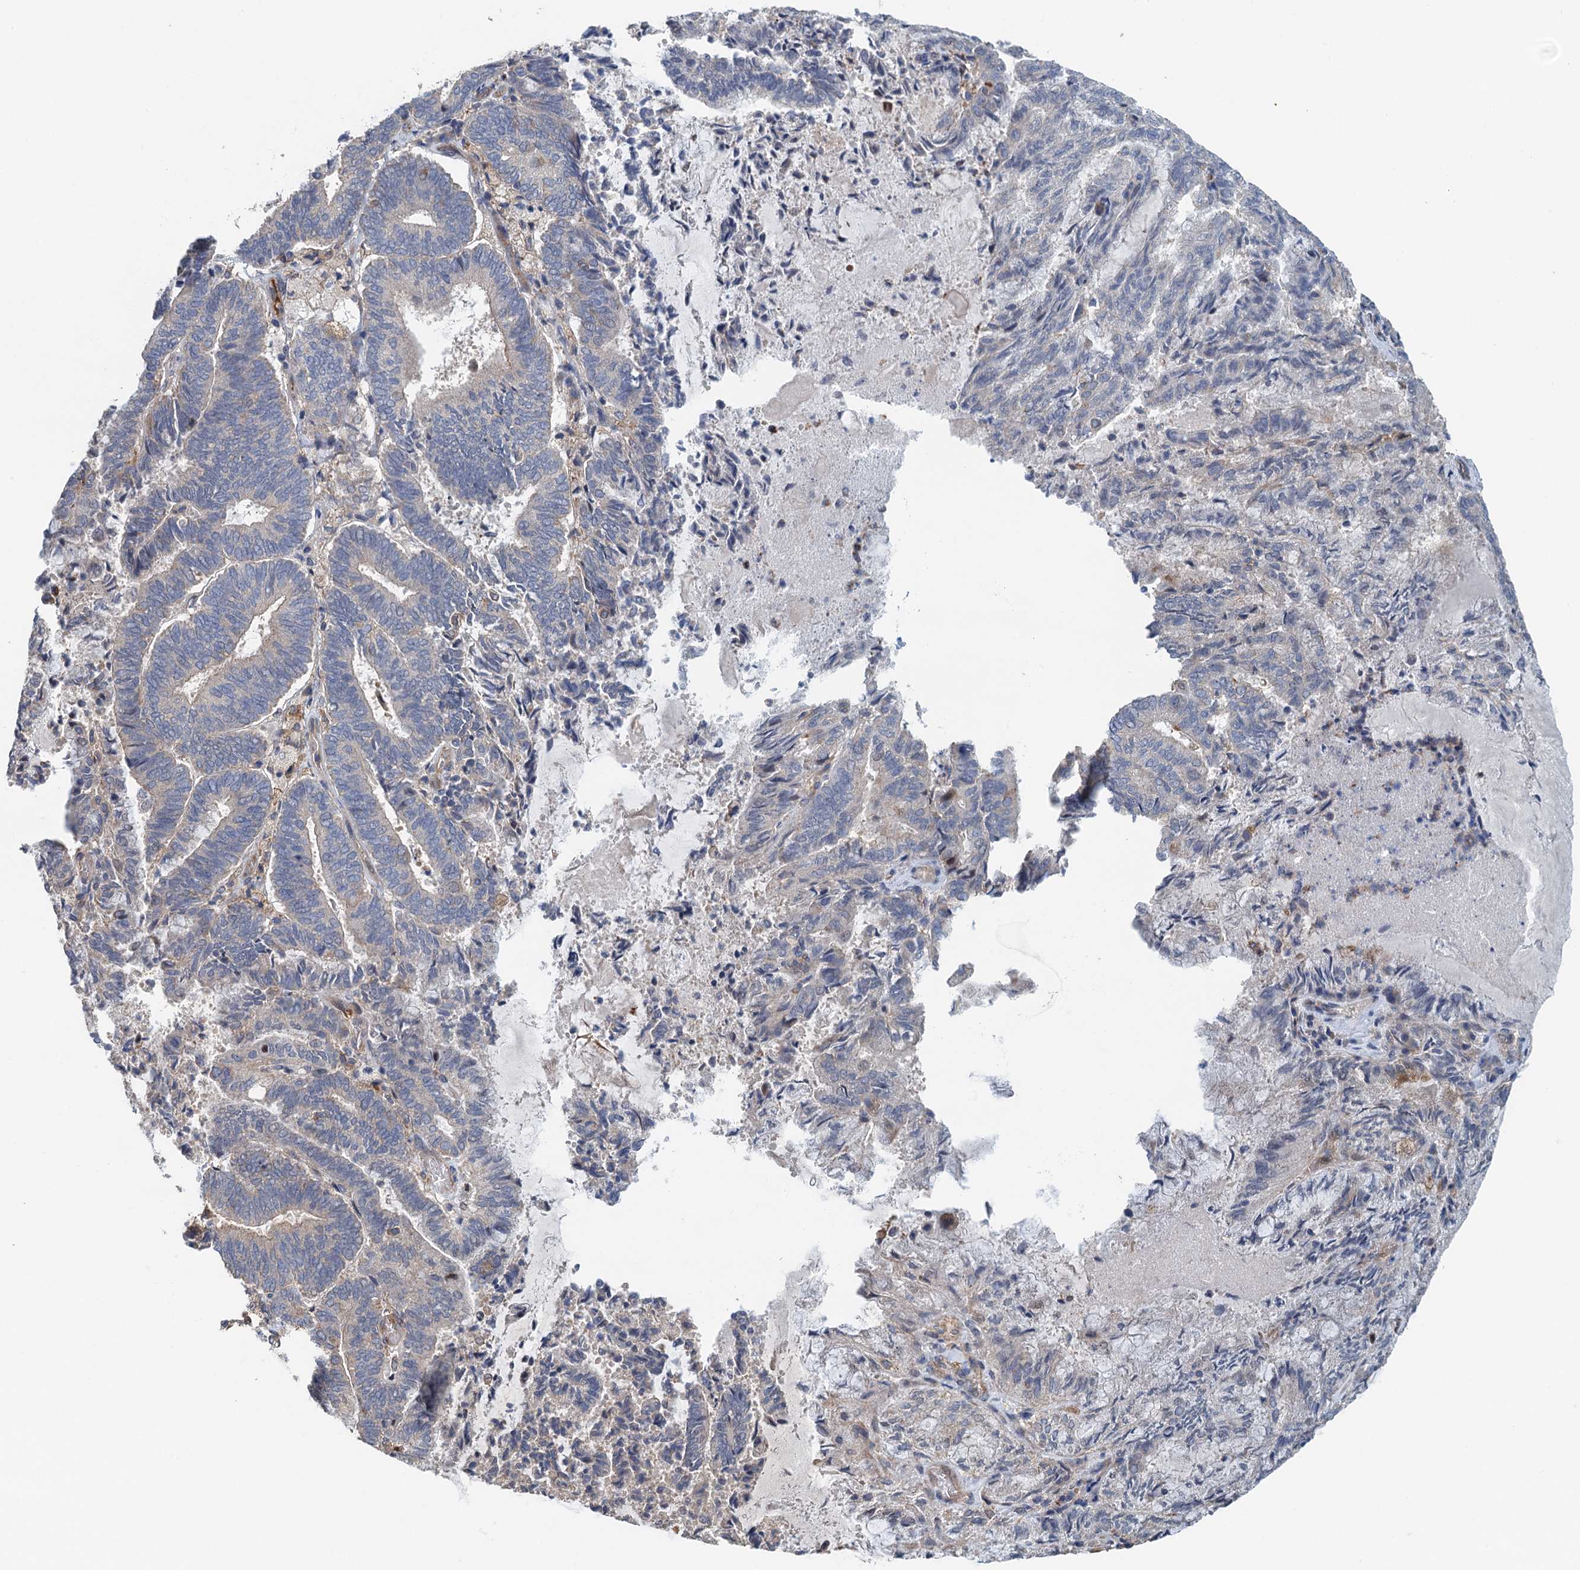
{"staining": {"intensity": "negative", "quantity": "none", "location": "none"}, "tissue": "endometrial cancer", "cell_type": "Tumor cells", "image_type": "cancer", "snomed": [{"axis": "morphology", "description": "Adenocarcinoma, NOS"}, {"axis": "topography", "description": "Endometrium"}], "caption": "Tumor cells are negative for protein expression in human endometrial cancer.", "gene": "RSAD2", "patient": {"sex": "female", "age": 80}}